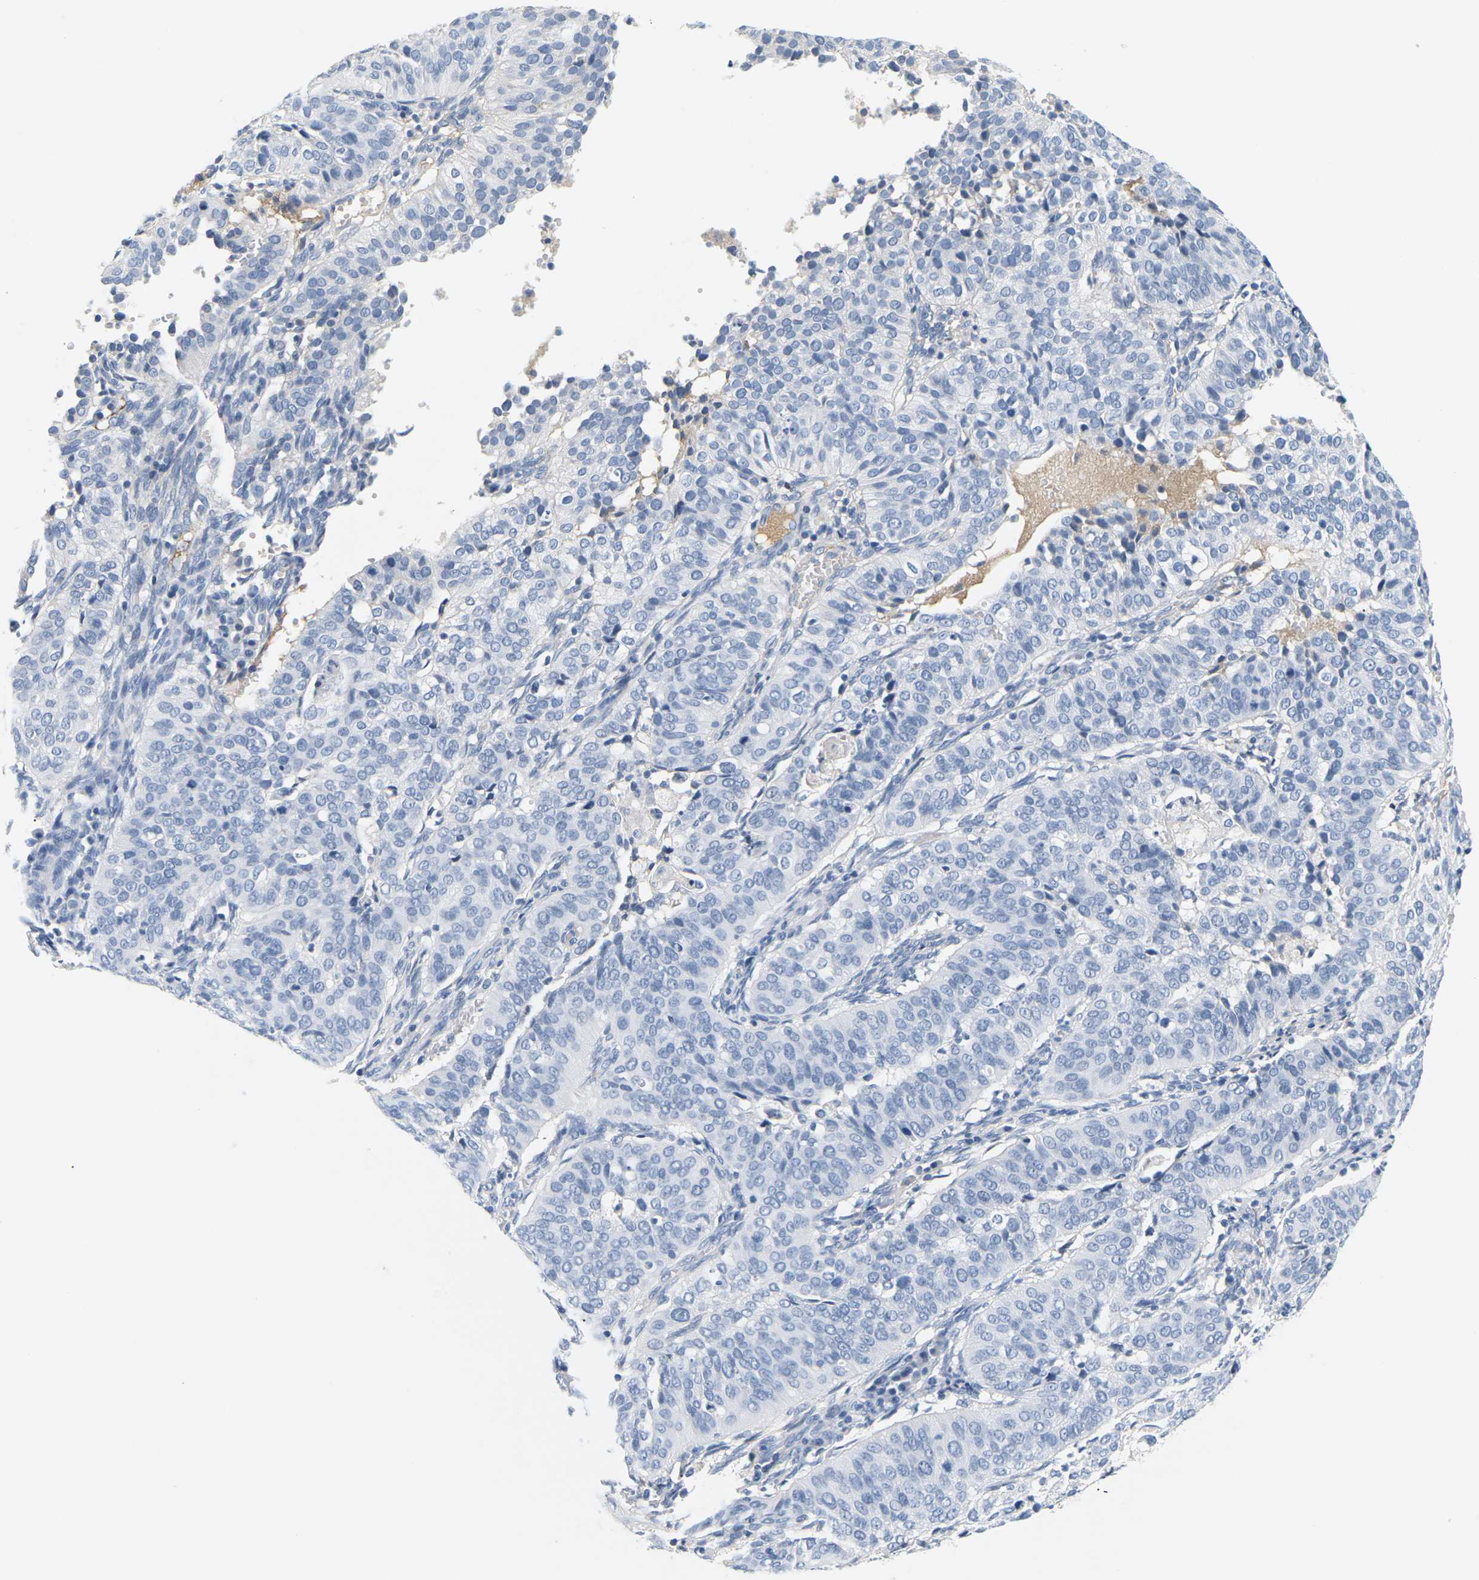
{"staining": {"intensity": "negative", "quantity": "none", "location": "none"}, "tissue": "cervical cancer", "cell_type": "Tumor cells", "image_type": "cancer", "snomed": [{"axis": "morphology", "description": "Normal tissue, NOS"}, {"axis": "morphology", "description": "Squamous cell carcinoma, NOS"}, {"axis": "topography", "description": "Cervix"}], "caption": "The micrograph shows no staining of tumor cells in squamous cell carcinoma (cervical).", "gene": "APOB", "patient": {"sex": "female", "age": 39}}